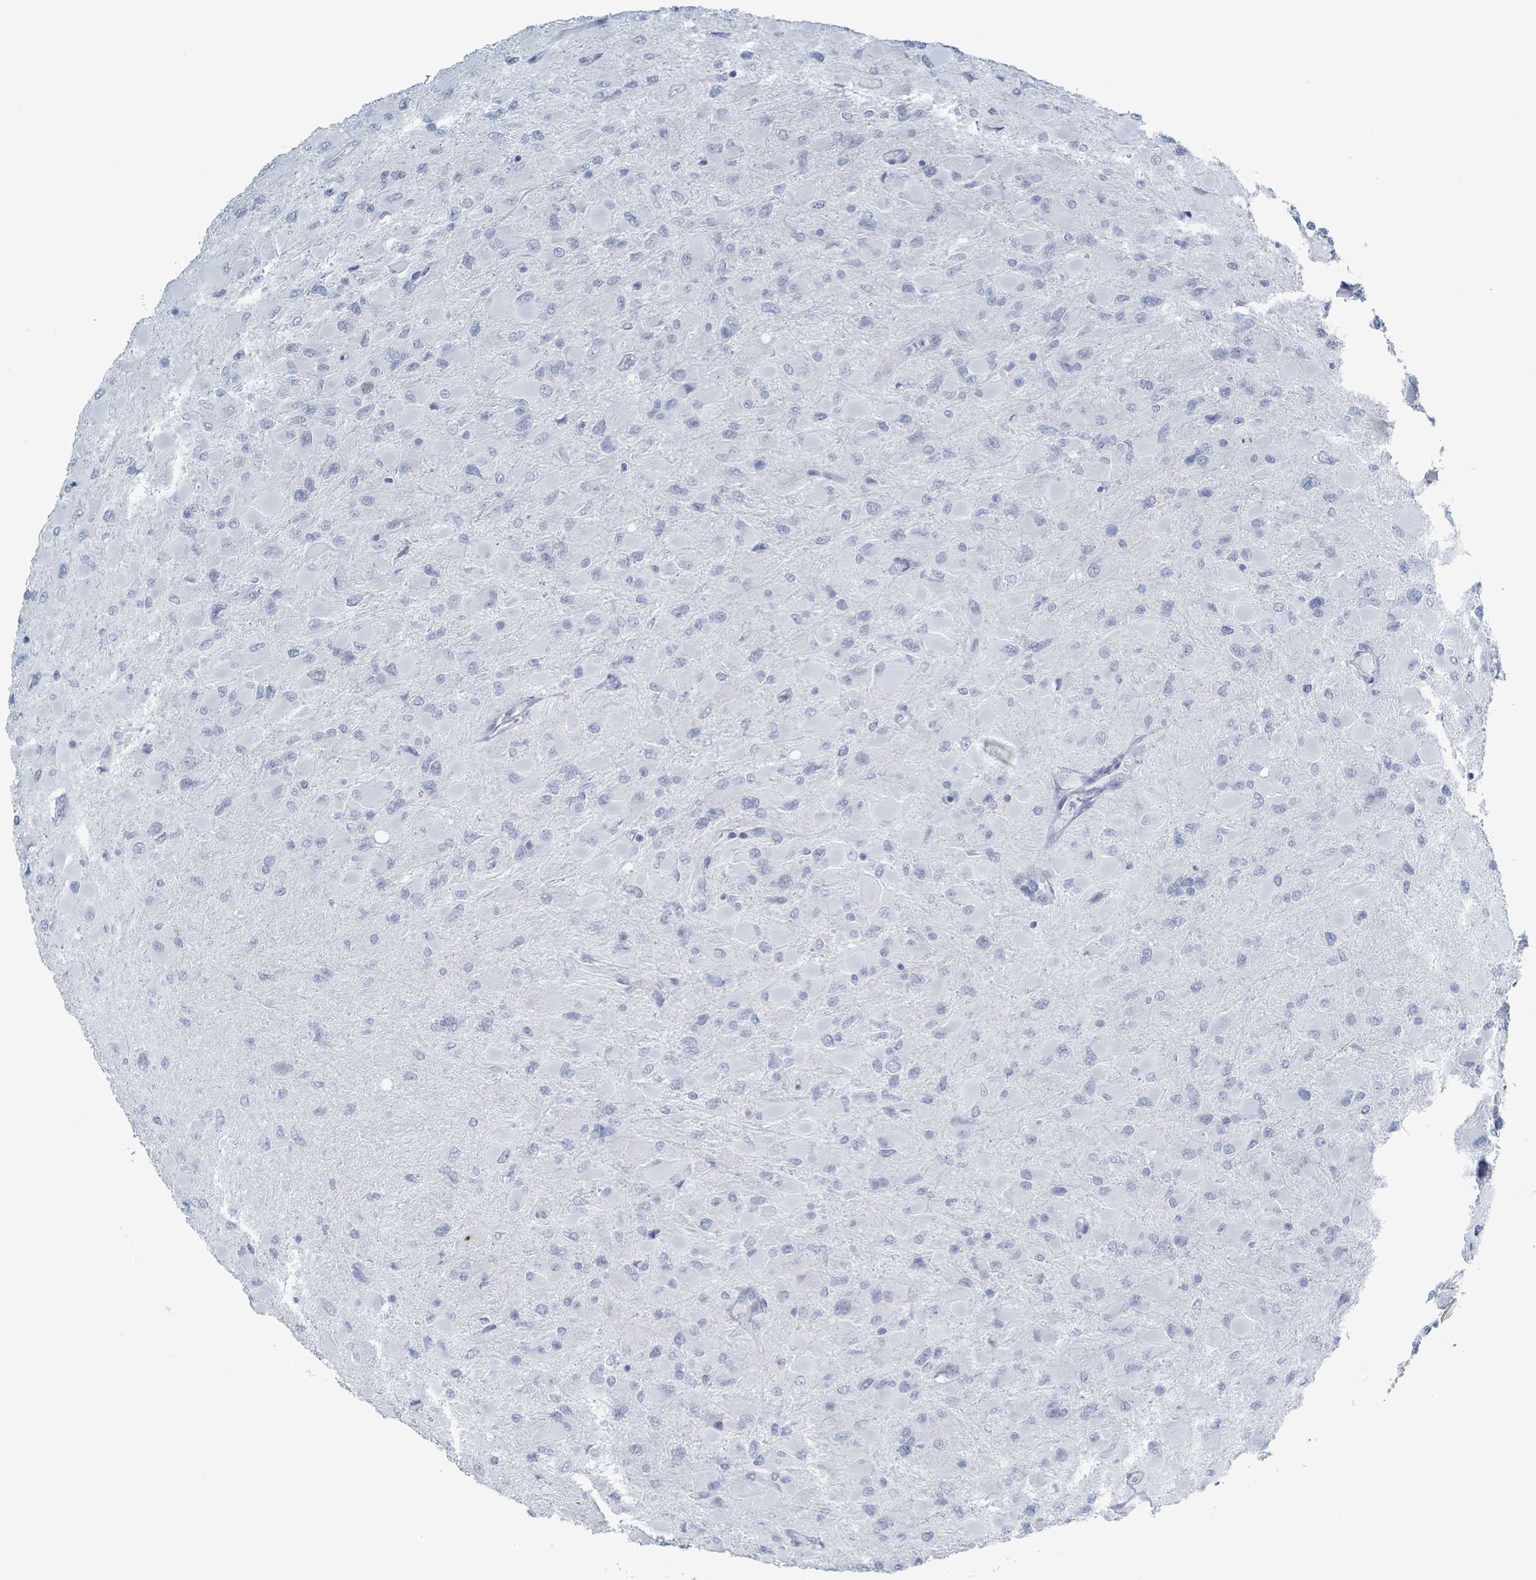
{"staining": {"intensity": "negative", "quantity": "none", "location": "none"}, "tissue": "glioma", "cell_type": "Tumor cells", "image_type": "cancer", "snomed": [{"axis": "morphology", "description": "Glioma, malignant, High grade"}, {"axis": "topography", "description": "Cerebral cortex"}], "caption": "A high-resolution micrograph shows immunohistochemistry (IHC) staining of glioma, which reveals no significant expression in tumor cells.", "gene": "GPR15LG", "patient": {"sex": "female", "age": 36}}